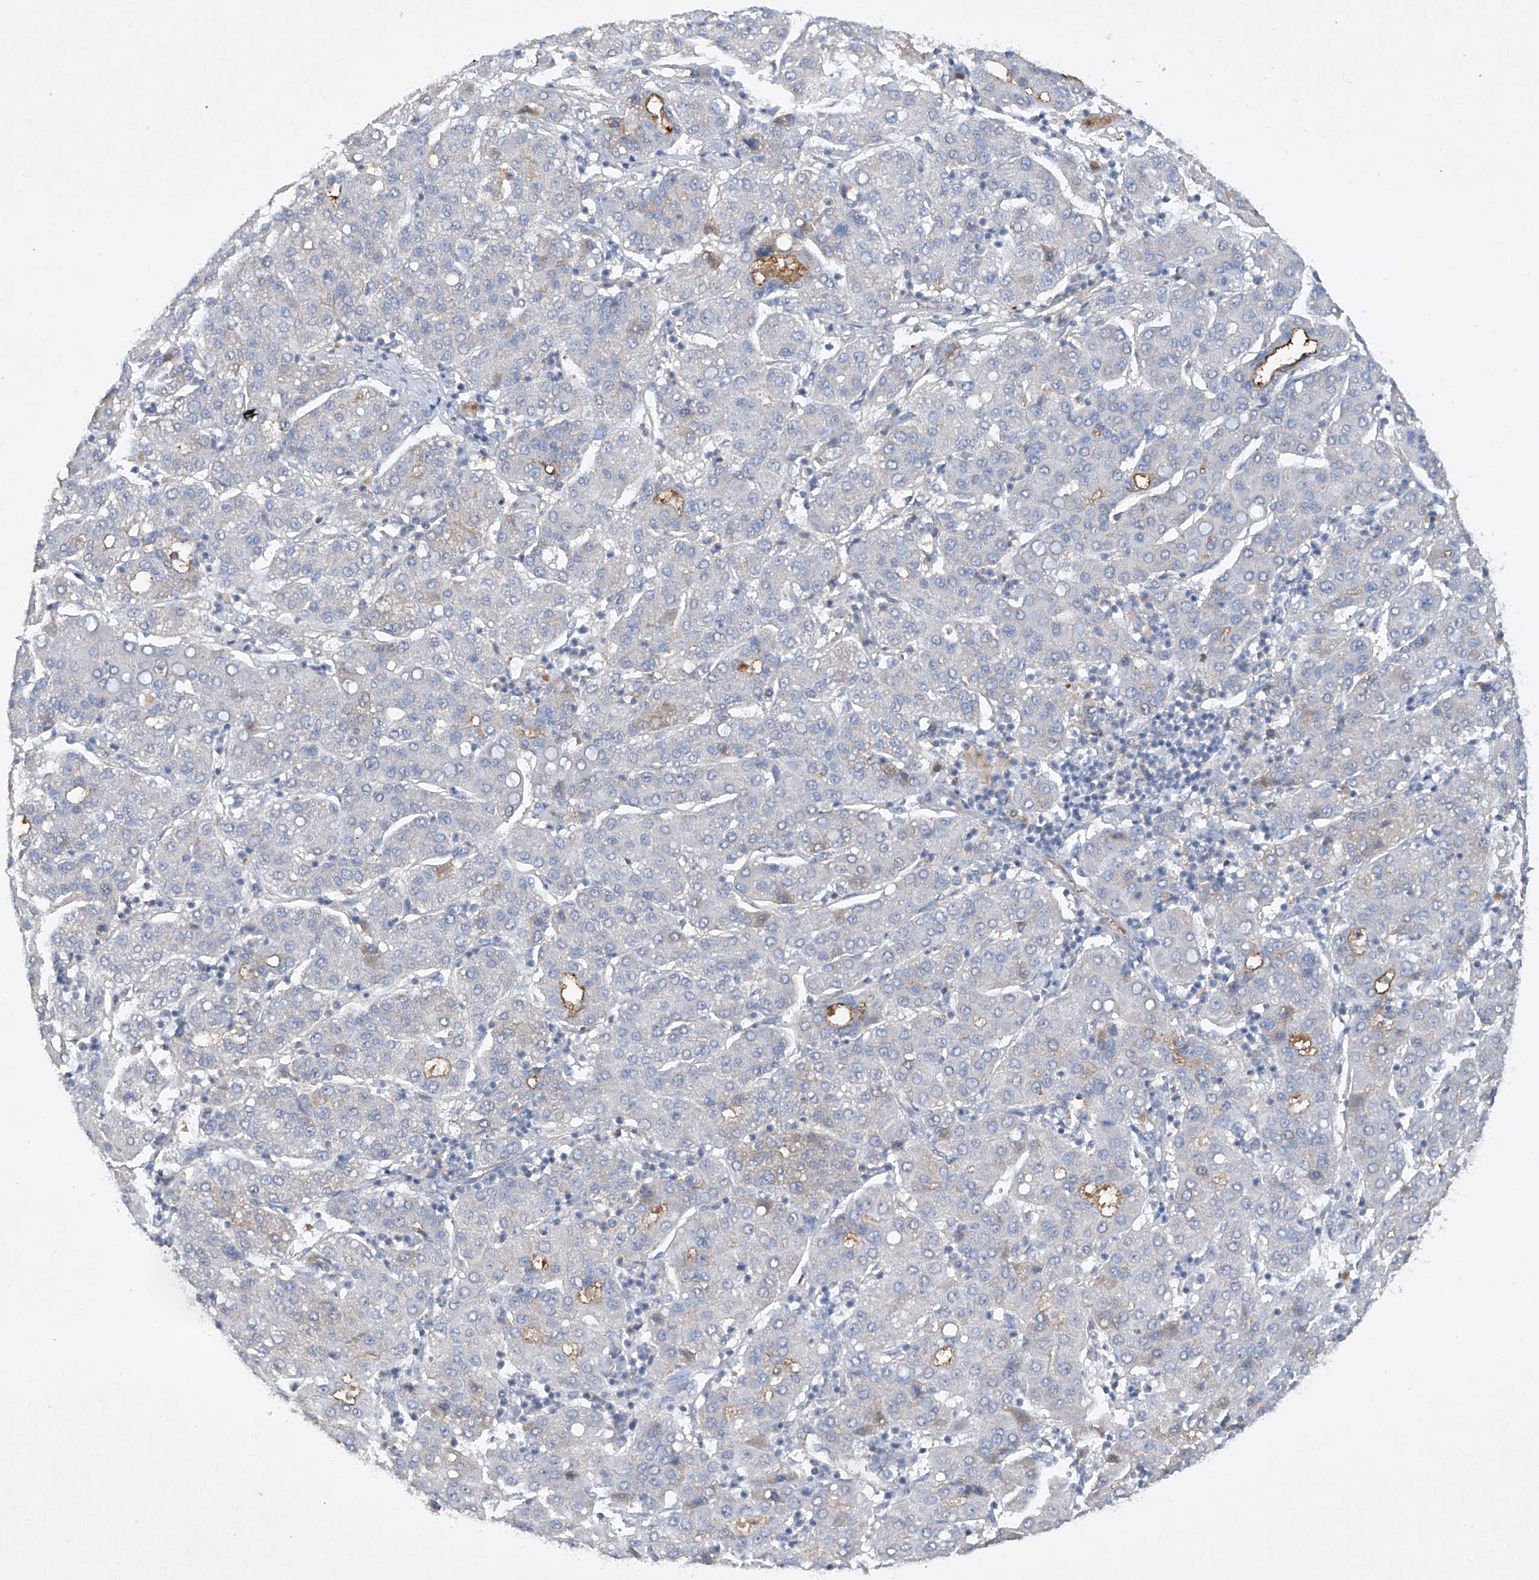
{"staining": {"intensity": "weak", "quantity": "<25%", "location": "cytoplasmic/membranous"}, "tissue": "liver cancer", "cell_type": "Tumor cells", "image_type": "cancer", "snomed": [{"axis": "morphology", "description": "Carcinoma, Hepatocellular, NOS"}, {"axis": "topography", "description": "Liver"}], "caption": "Tumor cells are negative for protein expression in human hepatocellular carcinoma (liver).", "gene": "HAS3", "patient": {"sex": "male", "age": 65}}